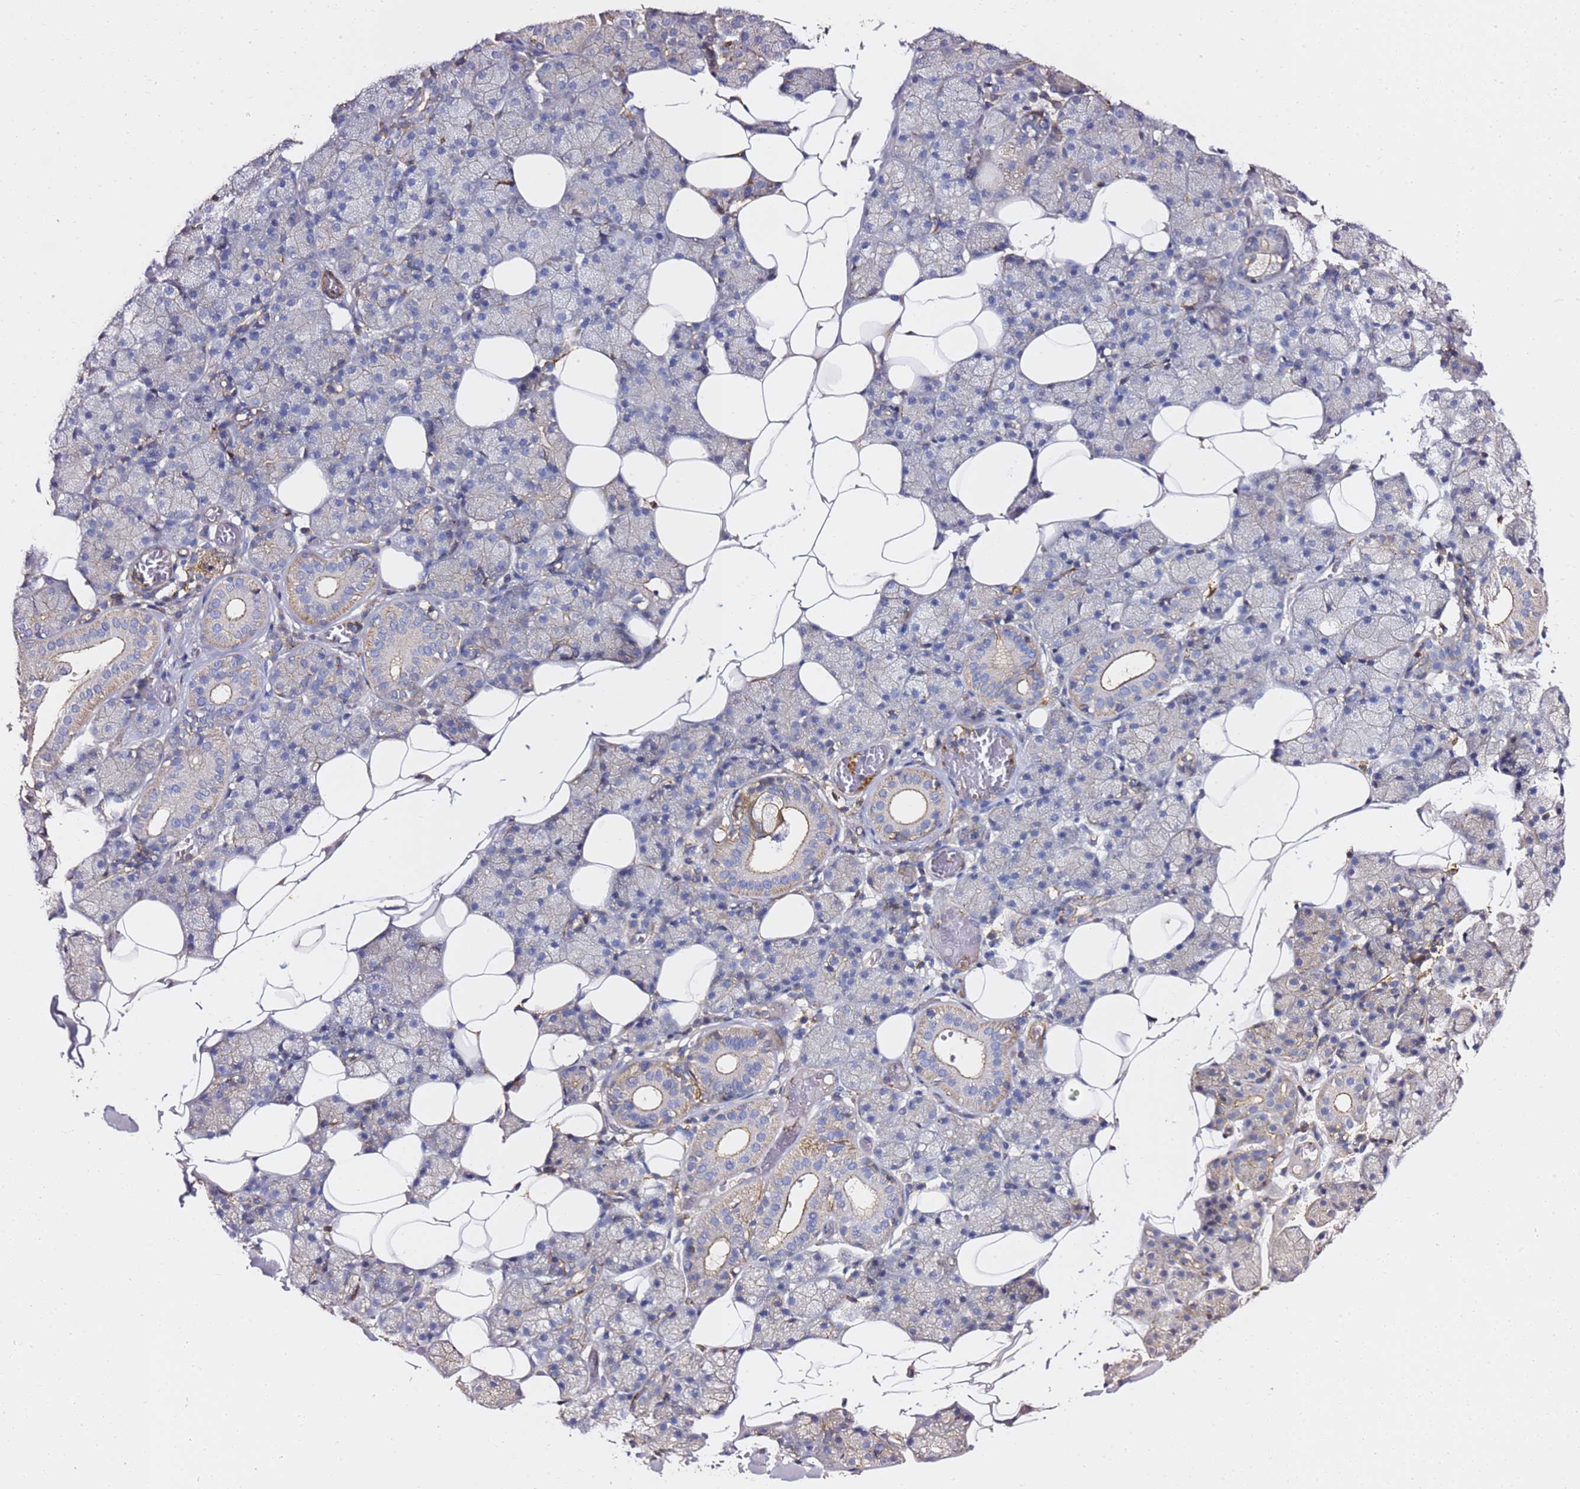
{"staining": {"intensity": "moderate", "quantity": "<25%", "location": "cytoplasmic/membranous"}, "tissue": "salivary gland", "cell_type": "Glandular cells", "image_type": "normal", "snomed": [{"axis": "morphology", "description": "Normal tissue, NOS"}, {"axis": "topography", "description": "Salivary gland"}], "caption": "DAB (3,3'-diaminobenzidine) immunohistochemical staining of unremarkable salivary gland exhibits moderate cytoplasmic/membranous protein expression in about <25% of glandular cells.", "gene": "ZFP36L2", "patient": {"sex": "female", "age": 33}}